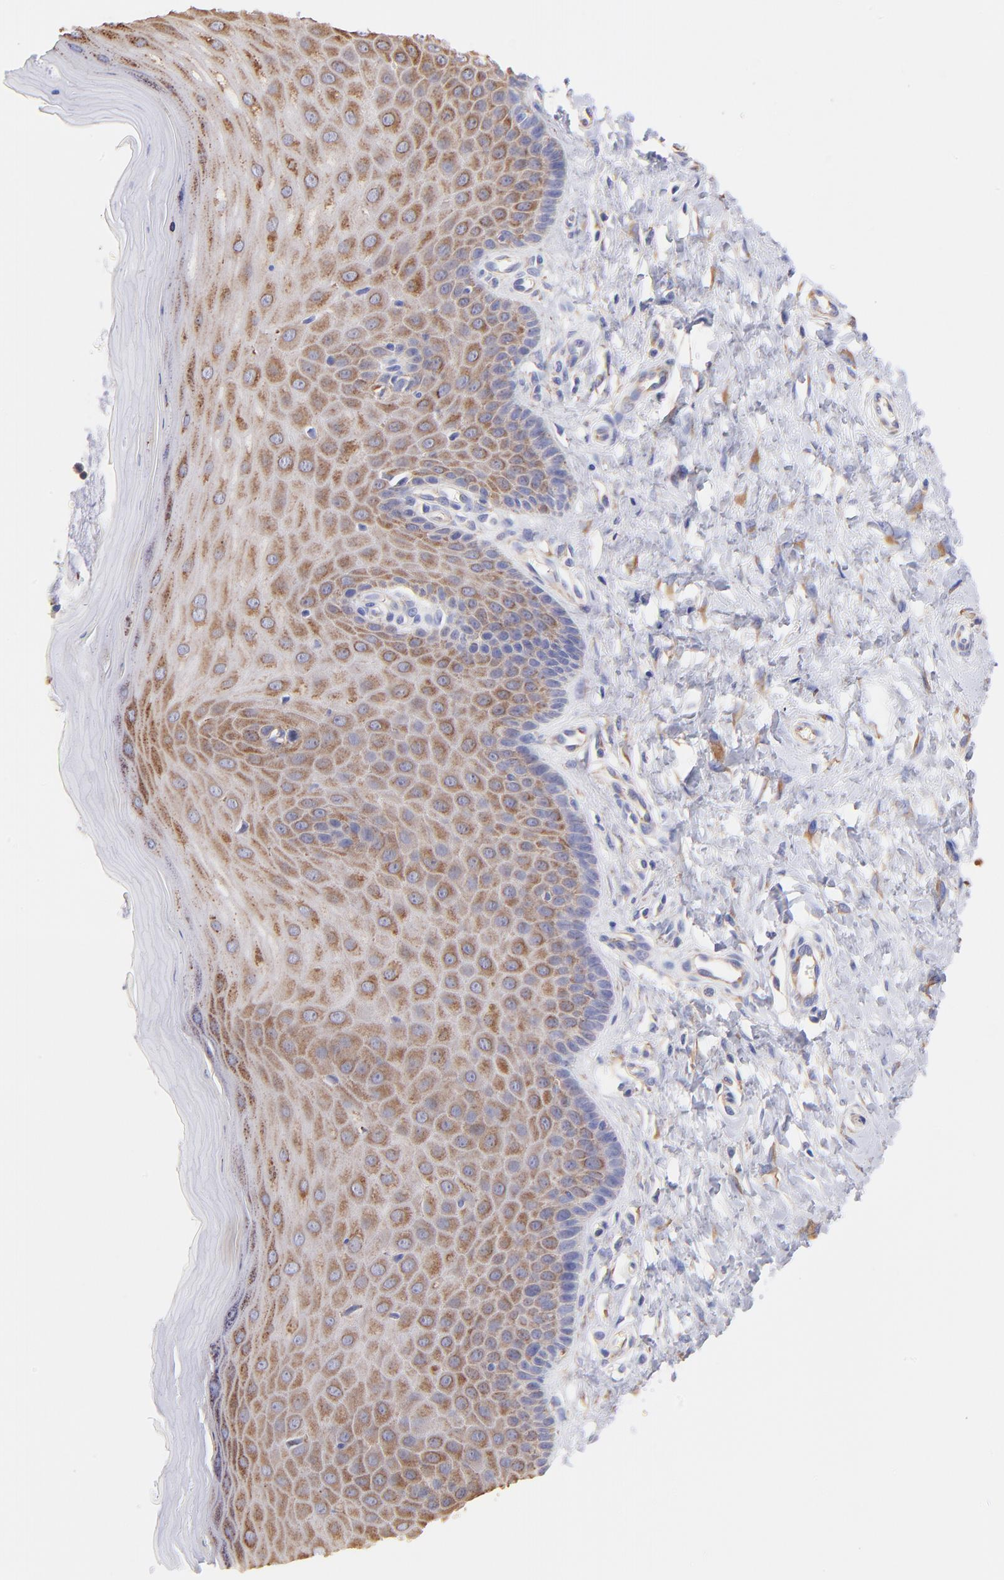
{"staining": {"intensity": "moderate", "quantity": ">75%", "location": "cytoplasmic/membranous"}, "tissue": "cervix", "cell_type": "Glandular cells", "image_type": "normal", "snomed": [{"axis": "morphology", "description": "Normal tissue, NOS"}, {"axis": "topography", "description": "Cervix"}], "caption": "About >75% of glandular cells in benign human cervix exhibit moderate cytoplasmic/membranous protein positivity as visualized by brown immunohistochemical staining.", "gene": "RPL30", "patient": {"sex": "female", "age": 55}}